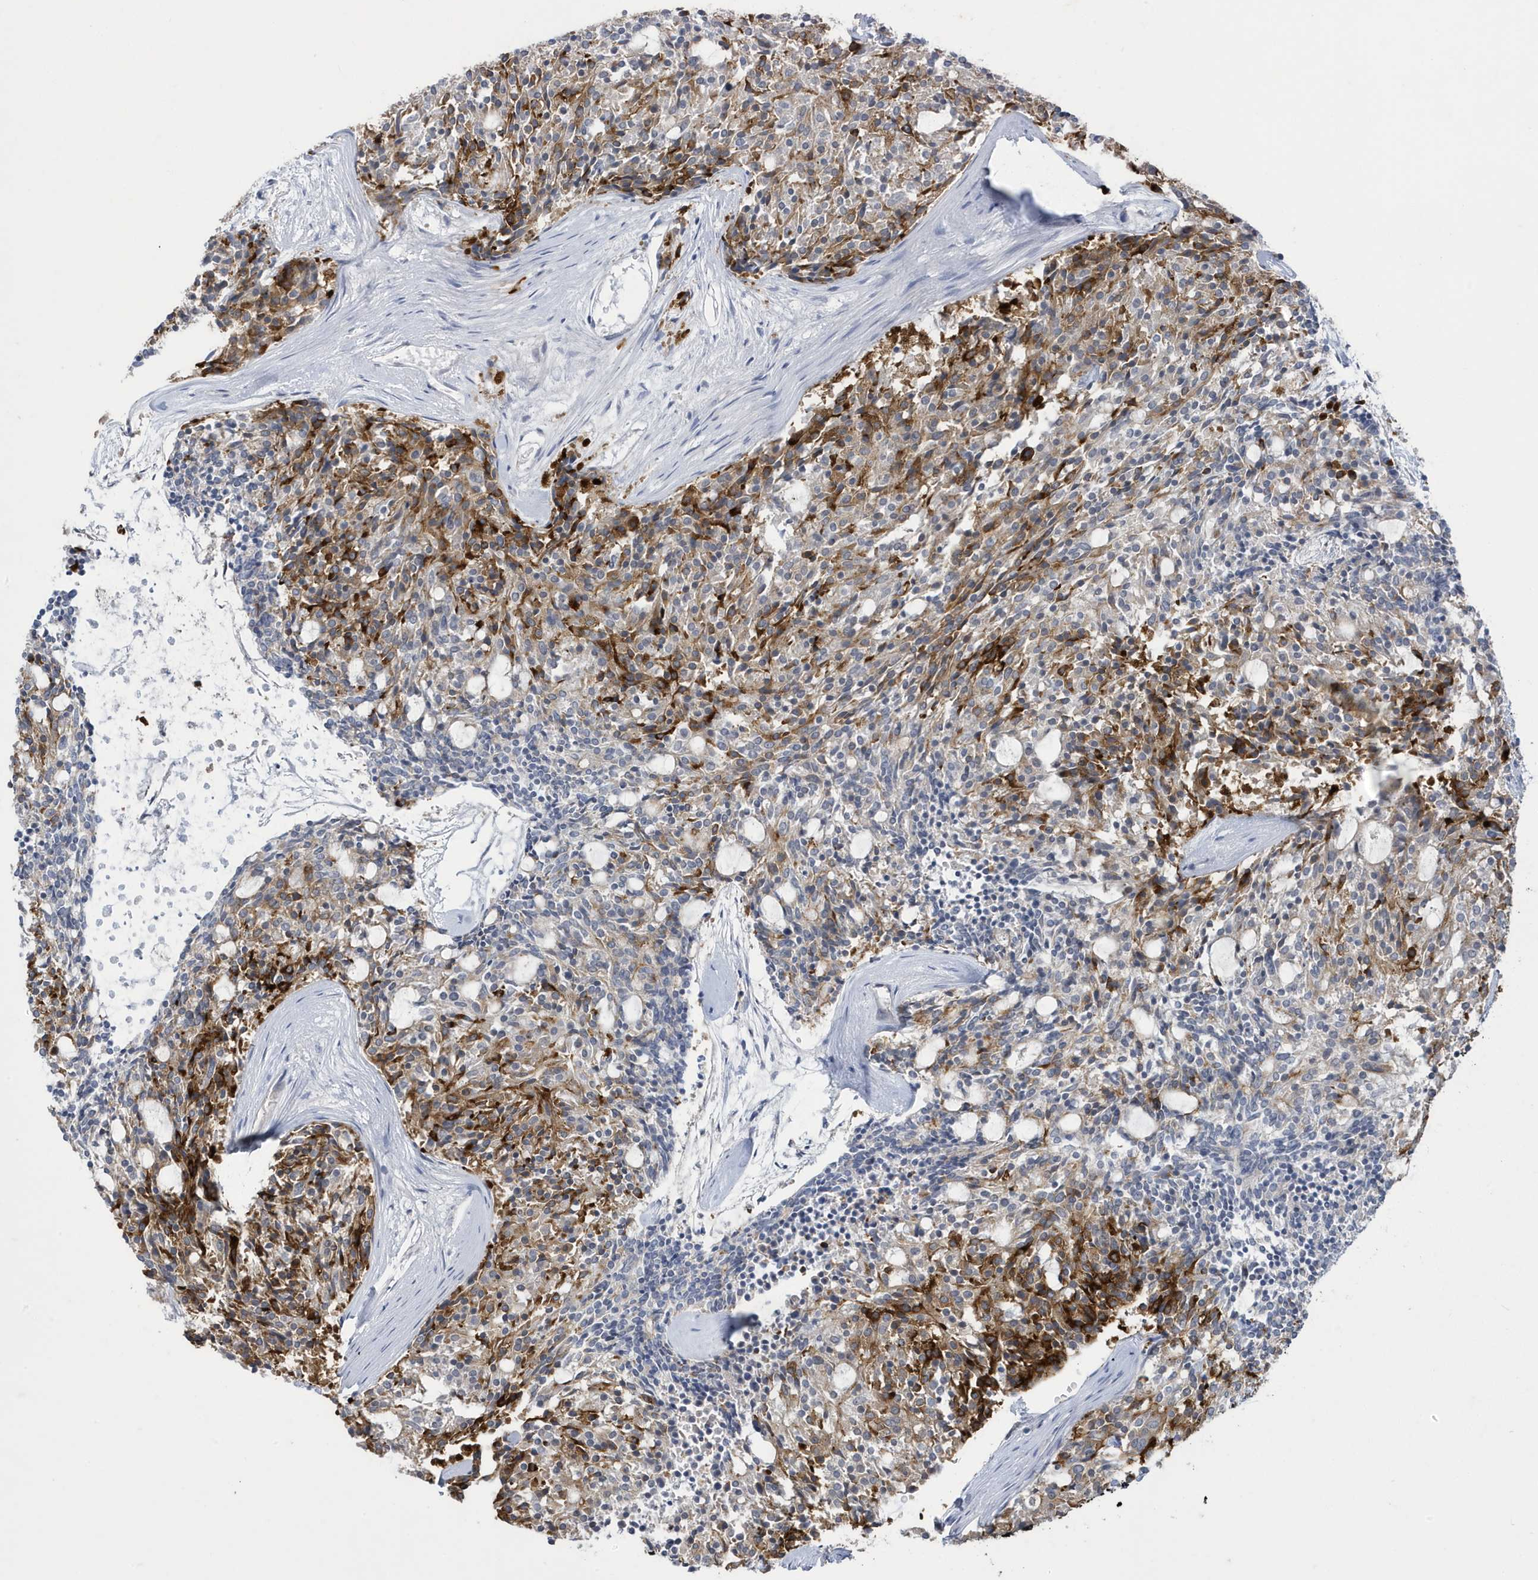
{"staining": {"intensity": "strong", "quantity": "25%-75%", "location": "cytoplasmic/membranous"}, "tissue": "carcinoid", "cell_type": "Tumor cells", "image_type": "cancer", "snomed": [{"axis": "morphology", "description": "Carcinoid, malignant, NOS"}, {"axis": "topography", "description": "Pancreas"}], "caption": "Immunohistochemistry photomicrograph of human carcinoid stained for a protein (brown), which demonstrates high levels of strong cytoplasmic/membranous positivity in approximately 25%-75% of tumor cells.", "gene": "ZNF654", "patient": {"sex": "female", "age": 54}}